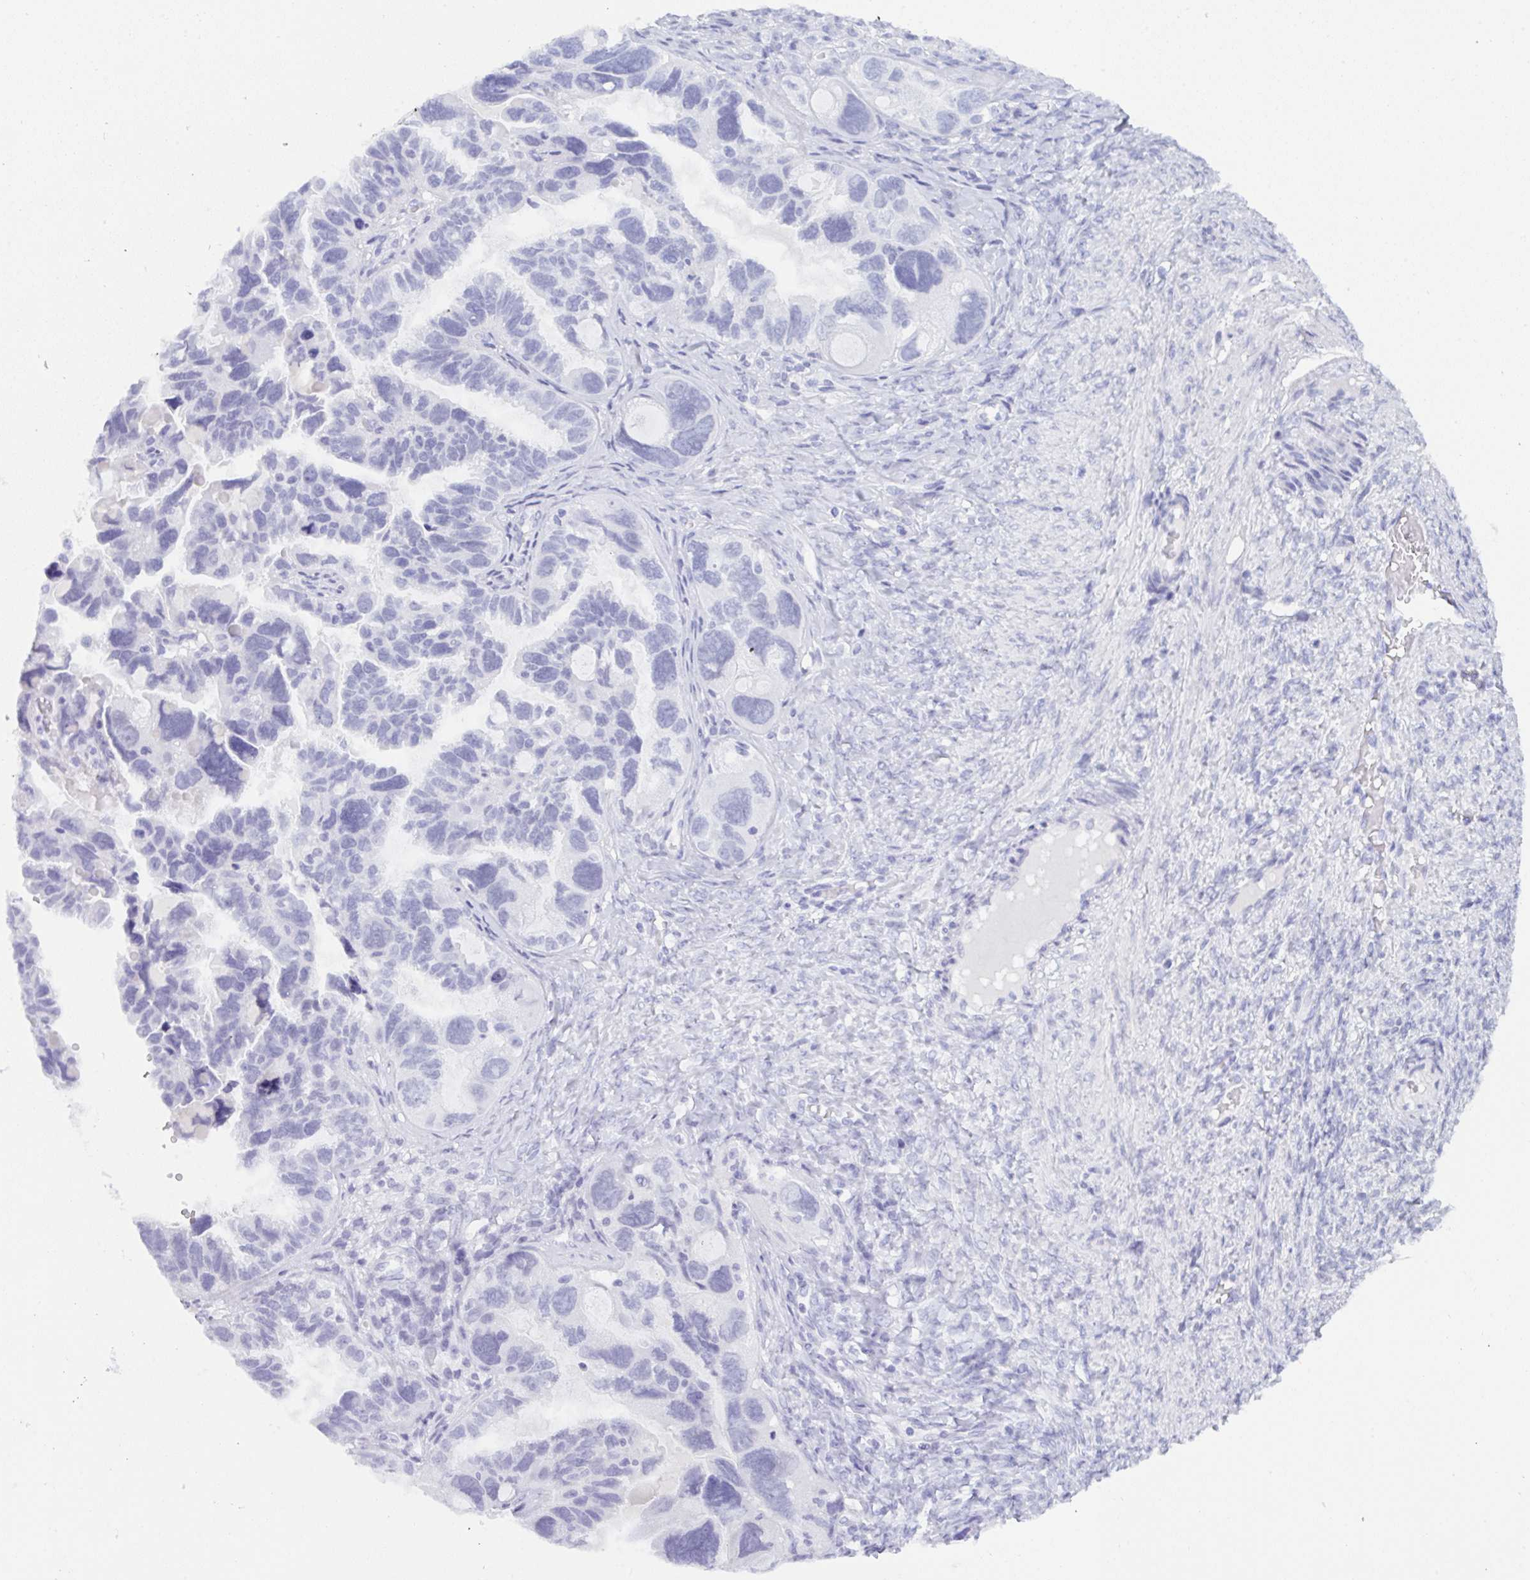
{"staining": {"intensity": "negative", "quantity": "none", "location": "none"}, "tissue": "ovarian cancer", "cell_type": "Tumor cells", "image_type": "cancer", "snomed": [{"axis": "morphology", "description": "Cystadenocarcinoma, serous, NOS"}, {"axis": "topography", "description": "Ovary"}], "caption": "The immunohistochemistry (IHC) micrograph has no significant staining in tumor cells of ovarian serous cystadenocarcinoma tissue. (Brightfield microscopy of DAB (3,3'-diaminobenzidine) IHC at high magnification).", "gene": "PRDM9", "patient": {"sex": "female", "age": 60}}